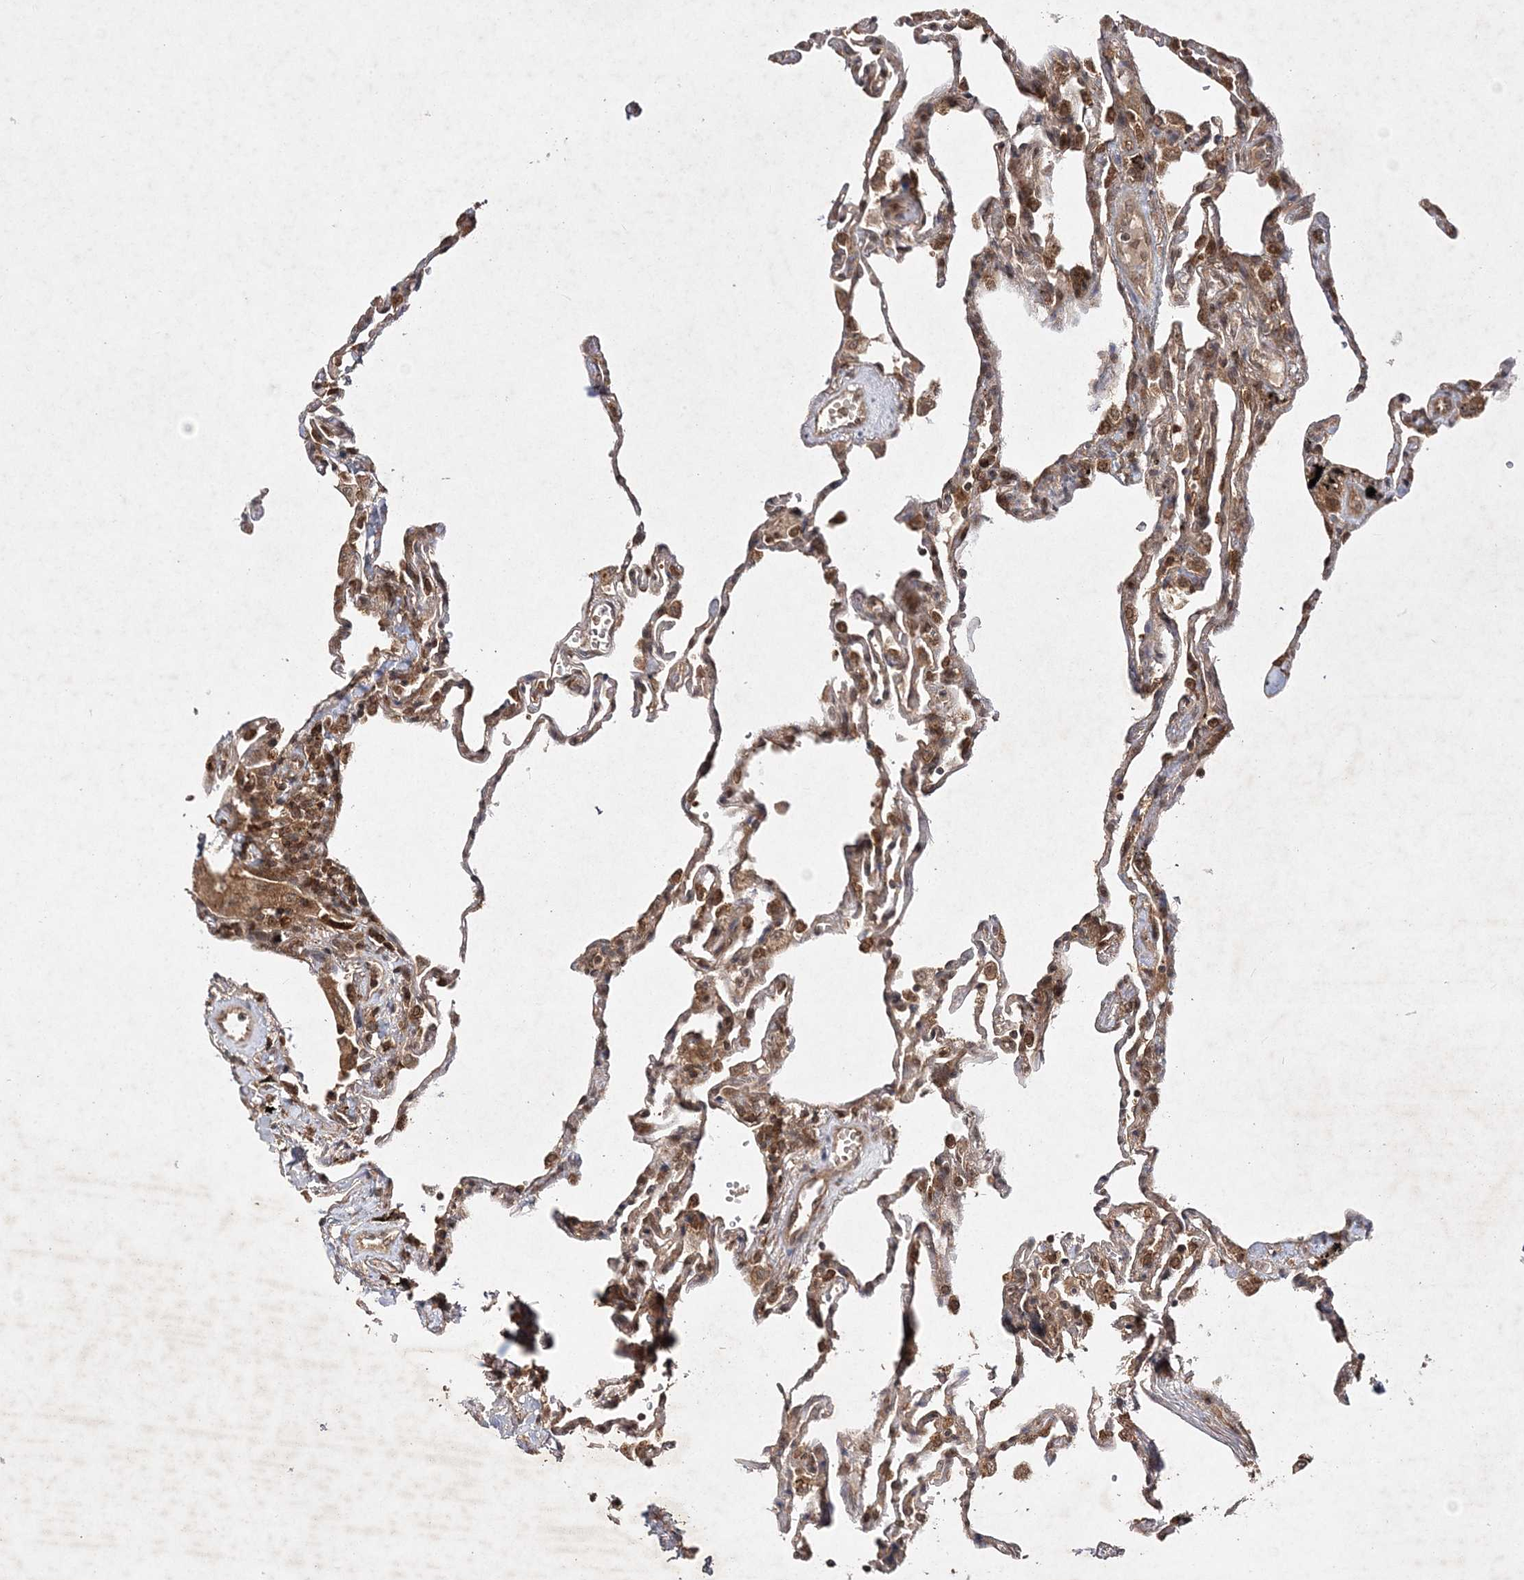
{"staining": {"intensity": "moderate", "quantity": ">75%", "location": "cytoplasmic/membranous,nuclear"}, "tissue": "lung", "cell_type": "Alveolar cells", "image_type": "normal", "snomed": [{"axis": "morphology", "description": "Normal tissue, NOS"}, {"axis": "topography", "description": "Lung"}], "caption": "Lung stained with DAB immunohistochemistry shows medium levels of moderate cytoplasmic/membranous,nuclear positivity in about >75% of alveolar cells. (DAB (3,3'-diaminobenzidine) IHC, brown staining for protein, blue staining for nuclei).", "gene": "NIF3L1", "patient": {"sex": "male", "age": 59}}